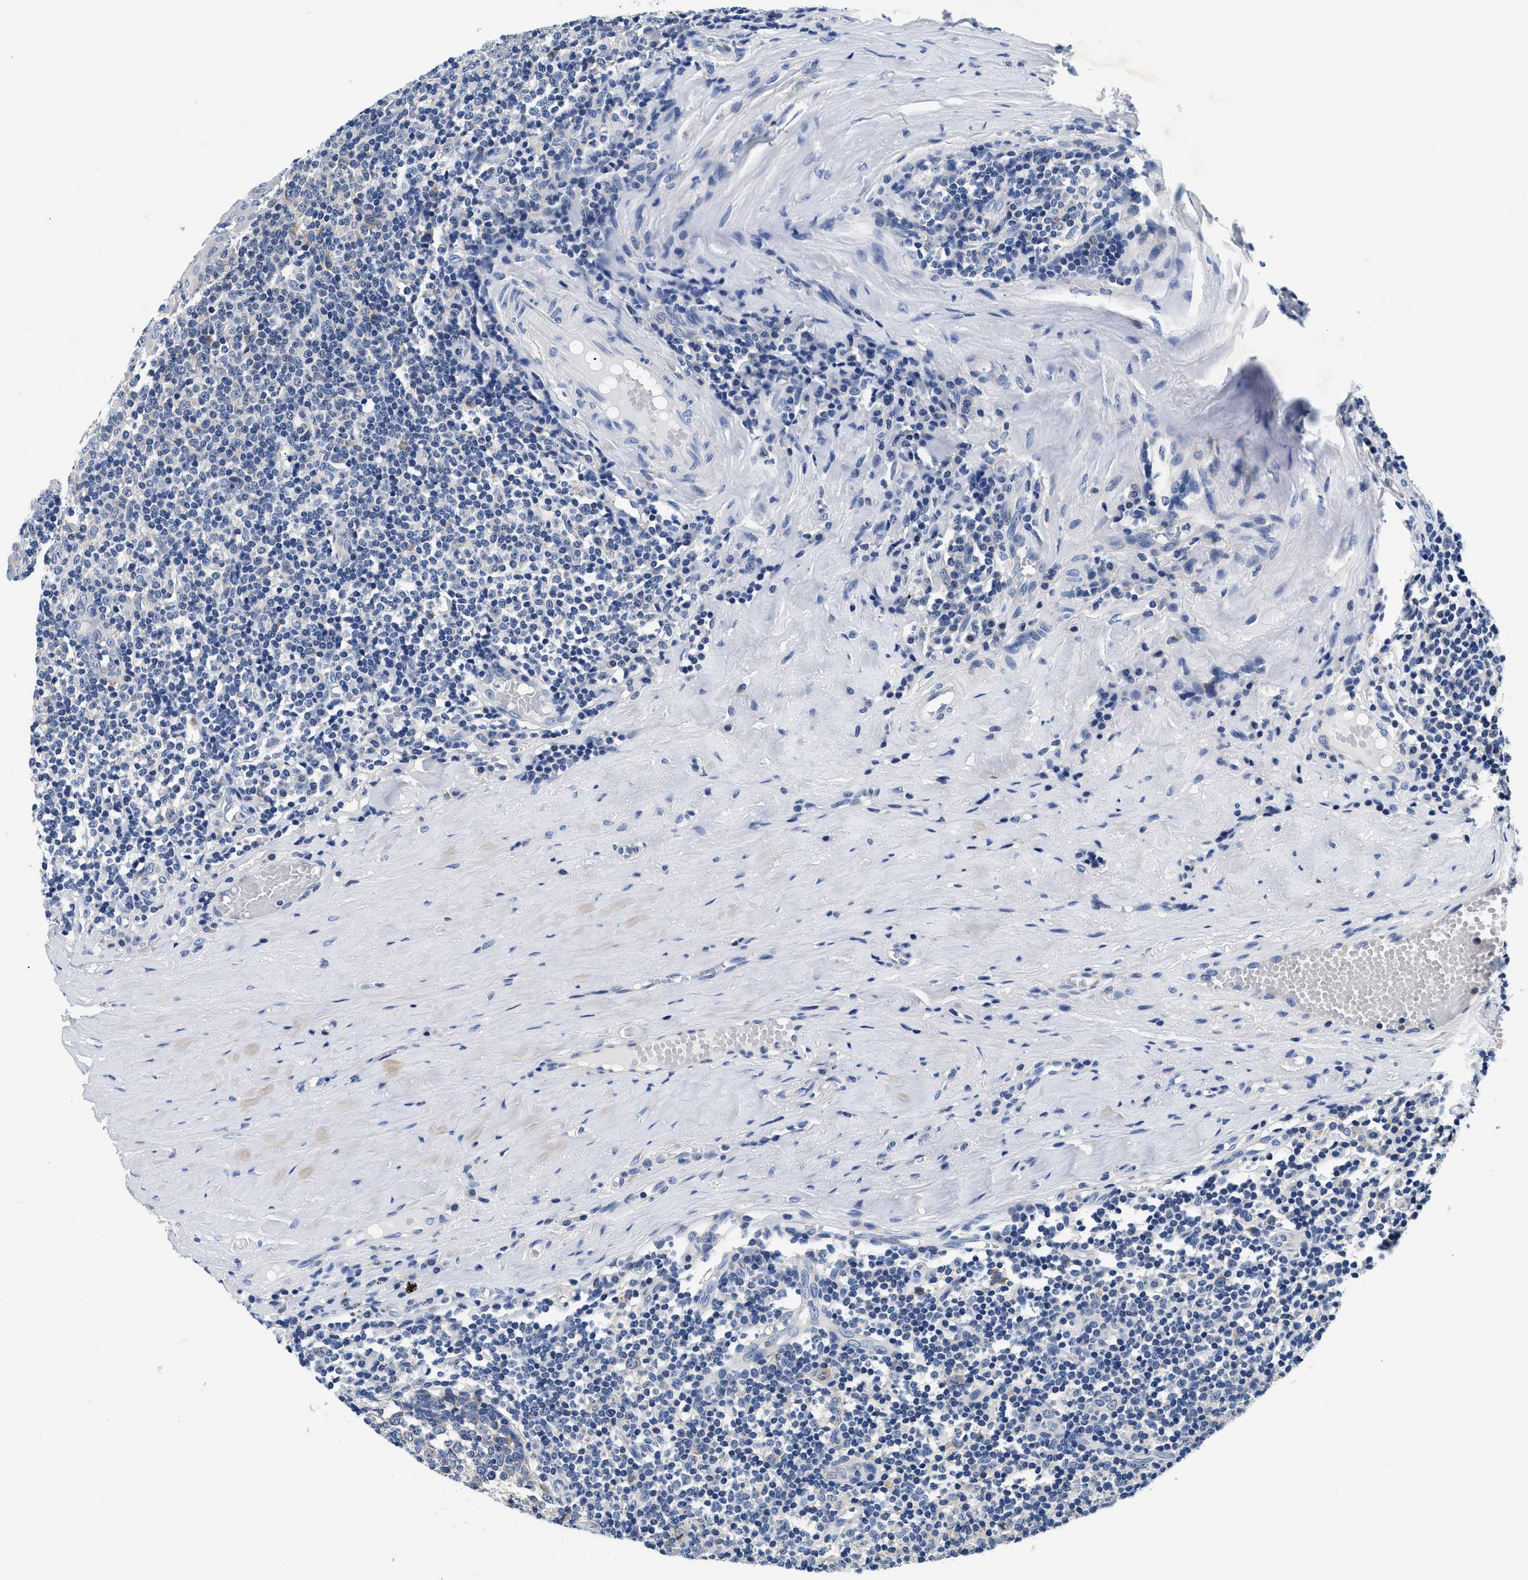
{"staining": {"intensity": "weak", "quantity": "<25%", "location": "cytoplasmic/membranous"}, "tissue": "tonsil", "cell_type": "Germinal center cells", "image_type": "normal", "snomed": [{"axis": "morphology", "description": "Normal tissue, NOS"}, {"axis": "topography", "description": "Tonsil"}], "caption": "Protein analysis of benign tonsil shows no significant staining in germinal center cells.", "gene": "MEA1", "patient": {"sex": "female", "age": 19}}